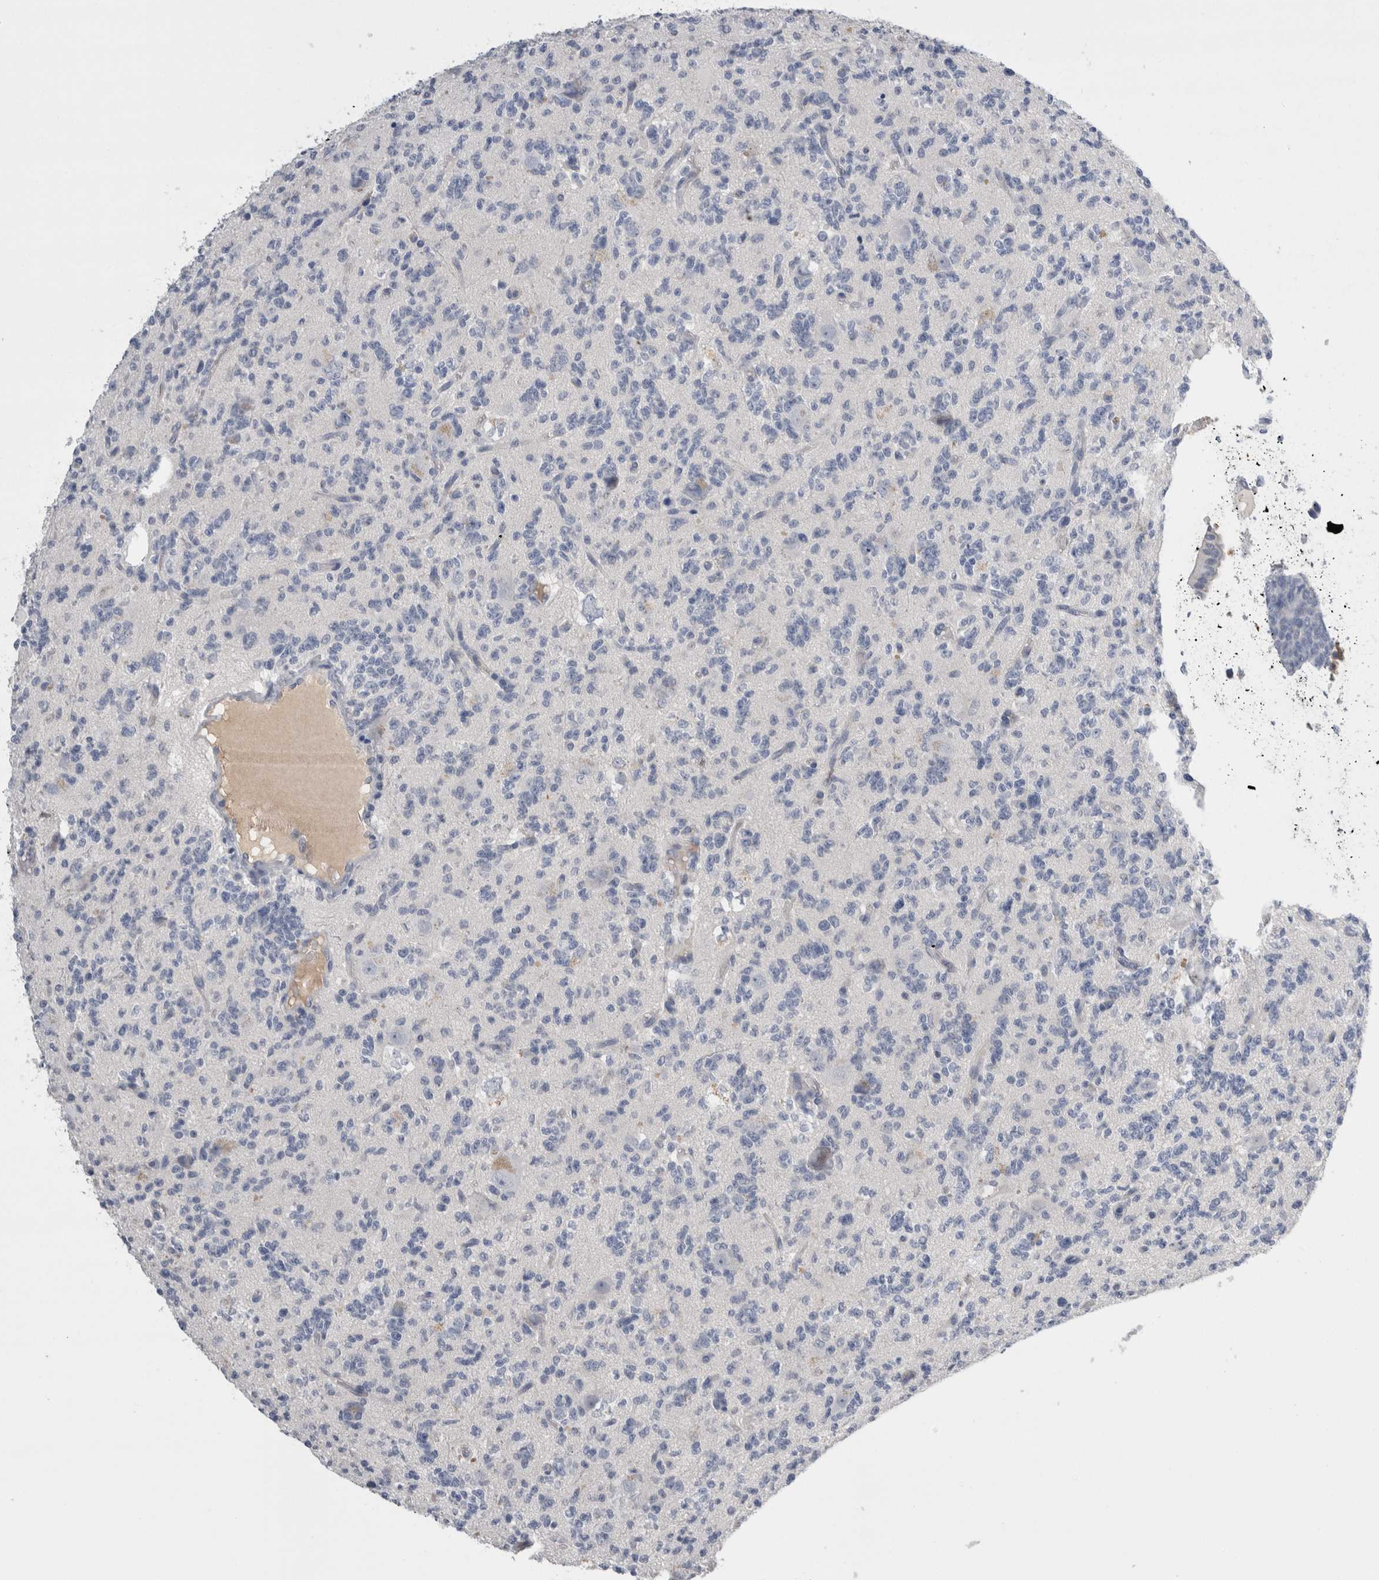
{"staining": {"intensity": "negative", "quantity": "none", "location": "none"}, "tissue": "glioma", "cell_type": "Tumor cells", "image_type": "cancer", "snomed": [{"axis": "morphology", "description": "Glioma, malignant, High grade"}, {"axis": "topography", "description": "Brain"}], "caption": "This is an immunohistochemistry (IHC) micrograph of high-grade glioma (malignant). There is no positivity in tumor cells.", "gene": "REG1A", "patient": {"sex": "female", "age": 62}}